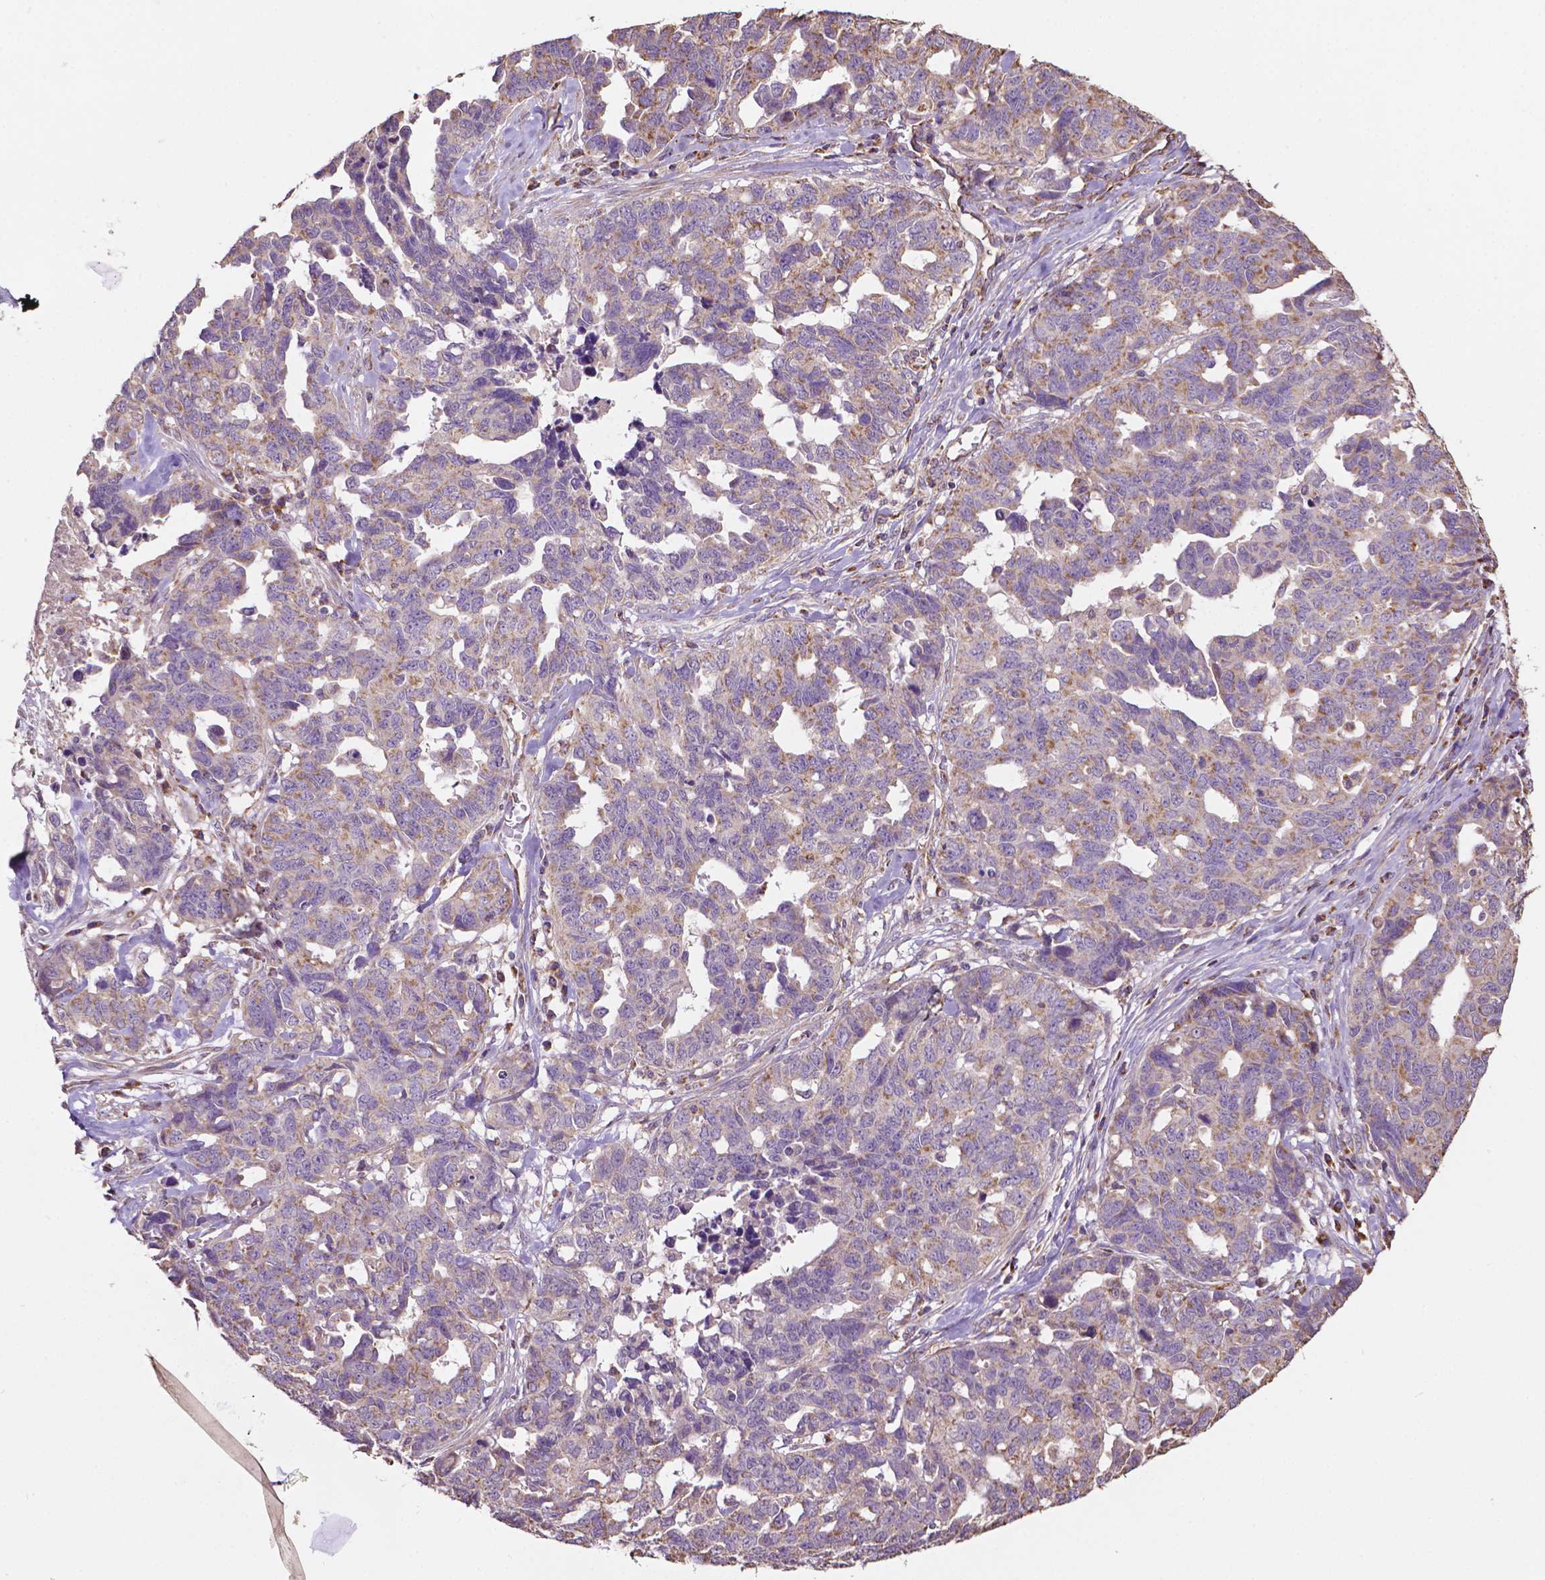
{"staining": {"intensity": "weak", "quantity": "<25%", "location": "cytoplasmic/membranous"}, "tissue": "ovarian cancer", "cell_type": "Tumor cells", "image_type": "cancer", "snomed": [{"axis": "morphology", "description": "Cystadenocarcinoma, serous, NOS"}, {"axis": "topography", "description": "Ovary"}], "caption": "An IHC photomicrograph of serous cystadenocarcinoma (ovarian) is shown. There is no staining in tumor cells of serous cystadenocarcinoma (ovarian).", "gene": "LRR1", "patient": {"sex": "female", "age": 69}}